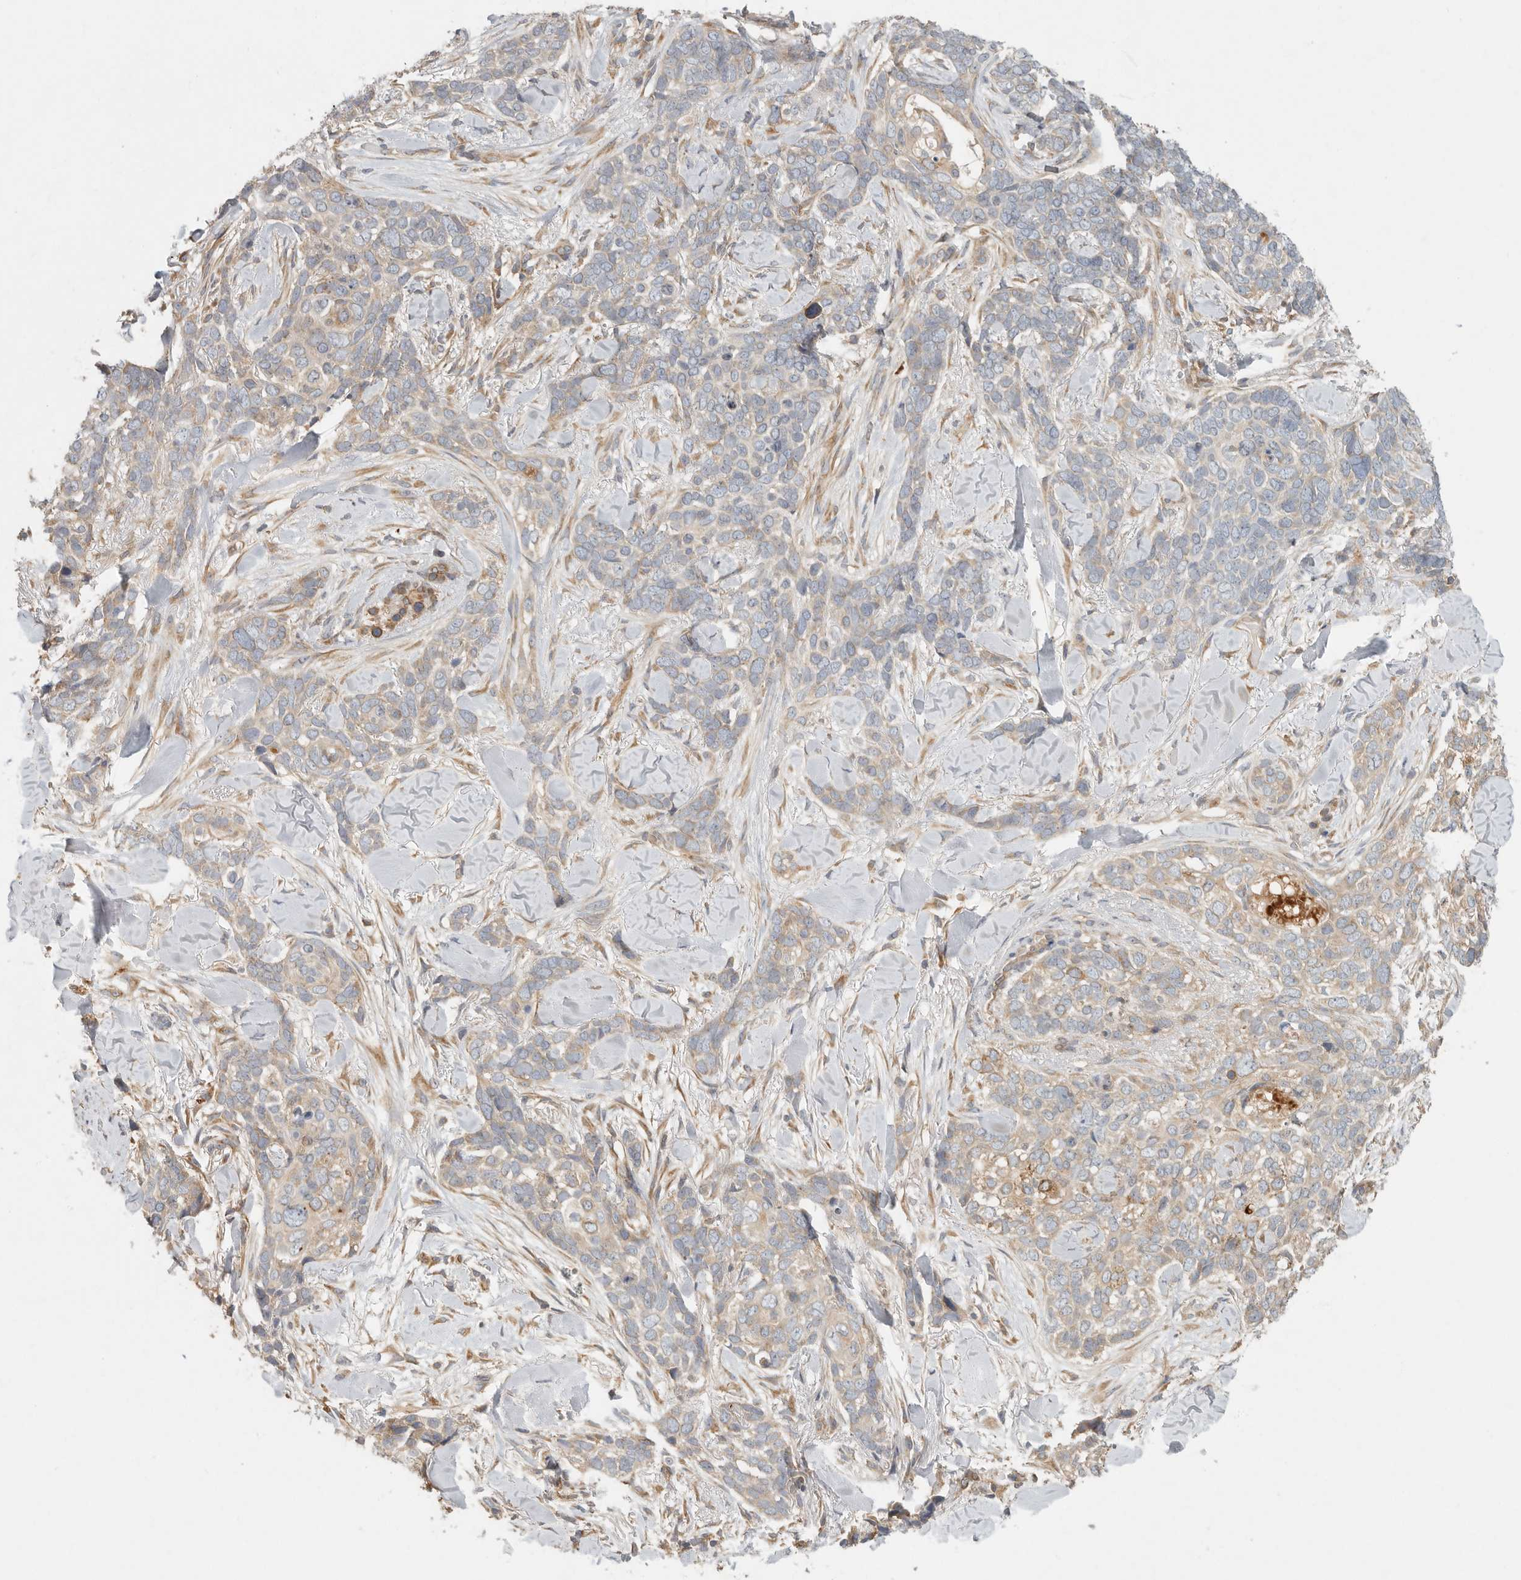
{"staining": {"intensity": "weak", "quantity": "25%-75%", "location": "cytoplasmic/membranous"}, "tissue": "skin cancer", "cell_type": "Tumor cells", "image_type": "cancer", "snomed": [{"axis": "morphology", "description": "Basal cell carcinoma"}, {"axis": "topography", "description": "Skin"}], "caption": "Skin basal cell carcinoma stained for a protein (brown) exhibits weak cytoplasmic/membranous positive positivity in about 25%-75% of tumor cells.", "gene": "BCAP29", "patient": {"sex": "female", "age": 82}}